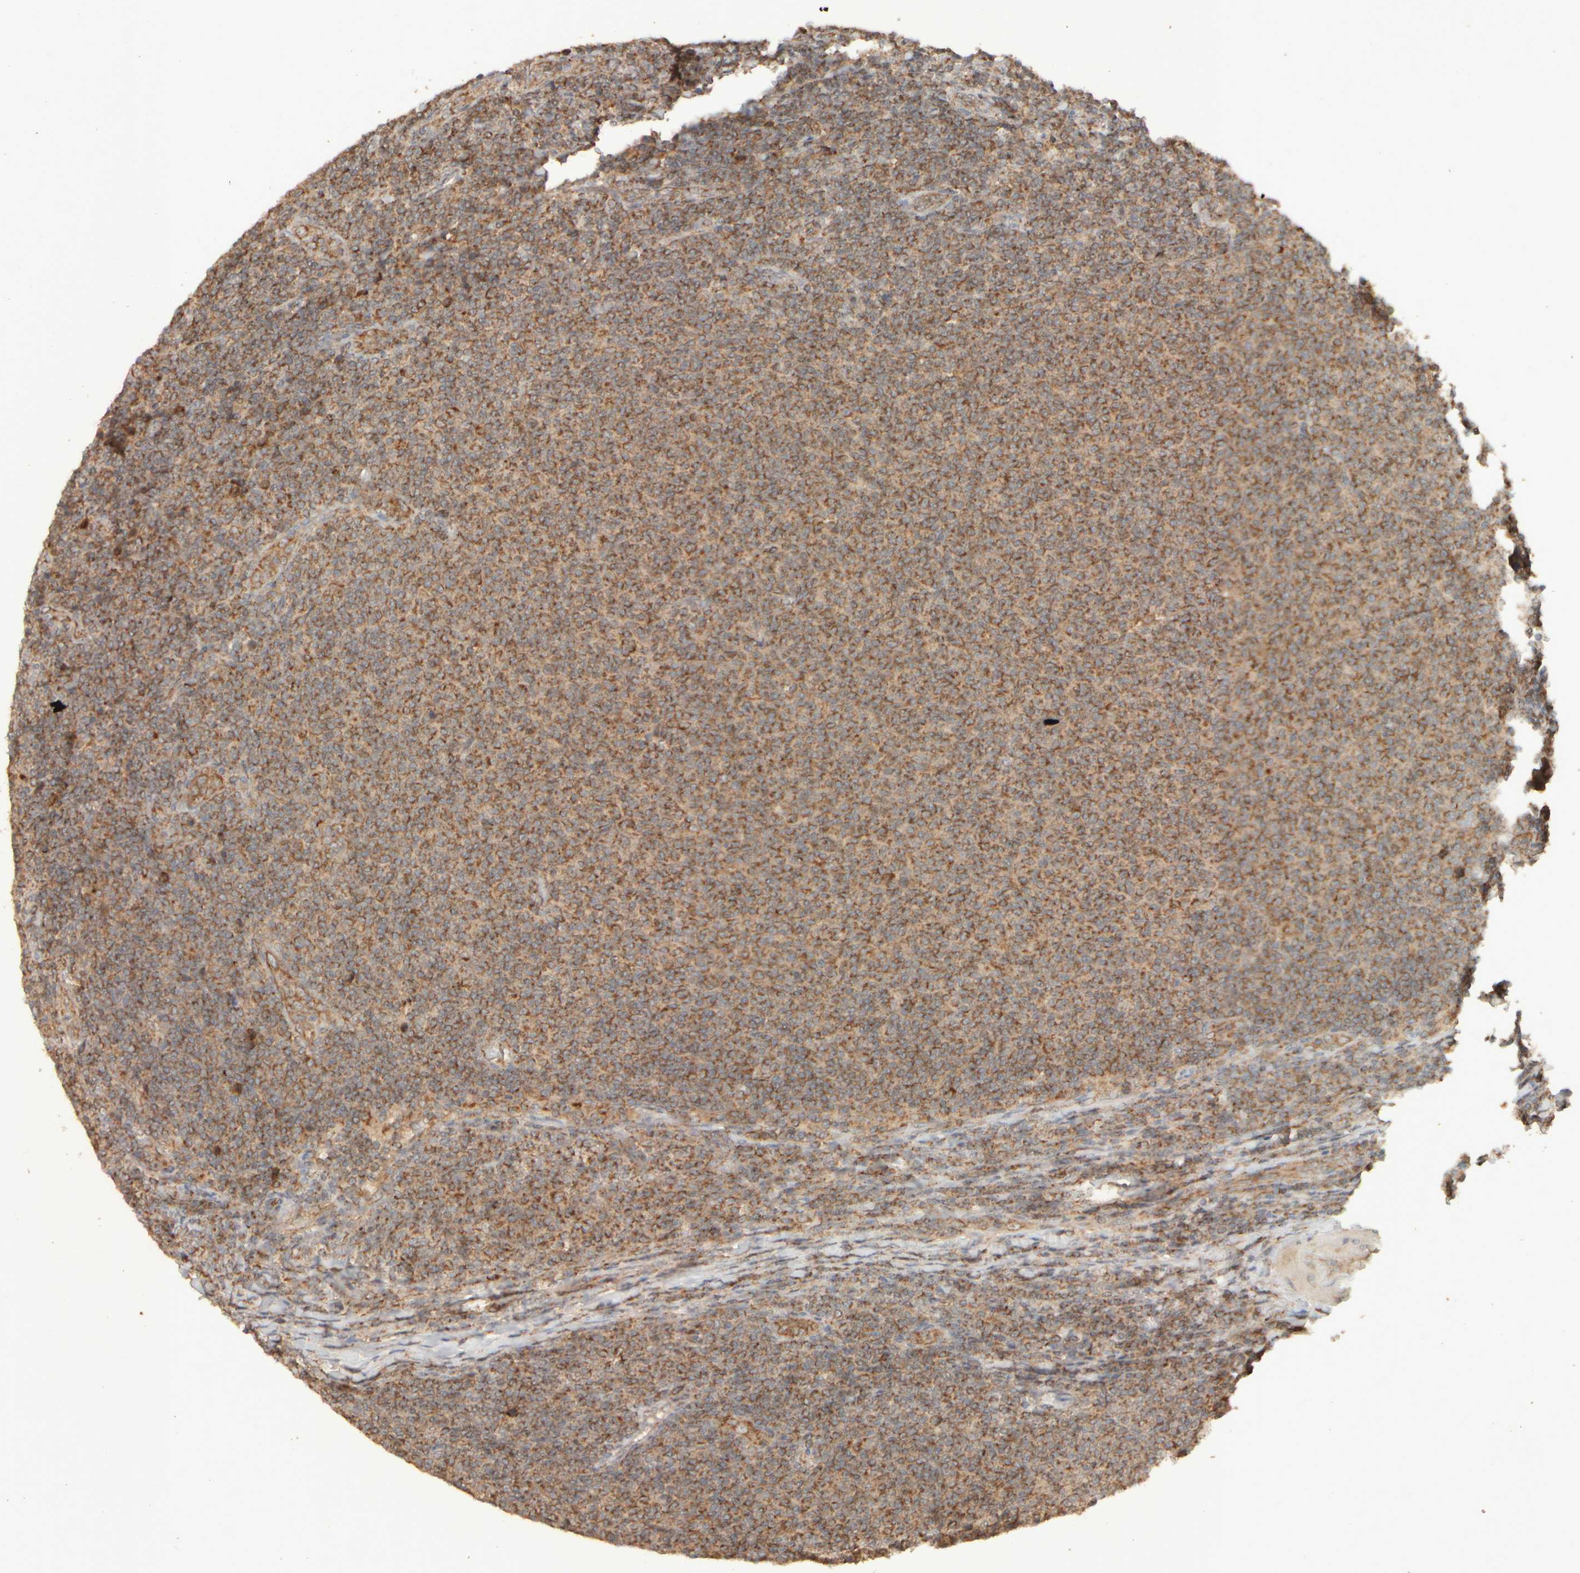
{"staining": {"intensity": "strong", "quantity": ">75%", "location": "cytoplasmic/membranous"}, "tissue": "lymphoma", "cell_type": "Tumor cells", "image_type": "cancer", "snomed": [{"axis": "morphology", "description": "Malignant lymphoma, non-Hodgkin's type, Low grade"}, {"axis": "topography", "description": "Lymph node"}], "caption": "Immunohistochemistry (IHC) staining of low-grade malignant lymphoma, non-Hodgkin's type, which reveals high levels of strong cytoplasmic/membranous positivity in approximately >75% of tumor cells indicating strong cytoplasmic/membranous protein positivity. The staining was performed using DAB (brown) for protein detection and nuclei were counterstained in hematoxylin (blue).", "gene": "EIF2B3", "patient": {"sex": "male", "age": 66}}